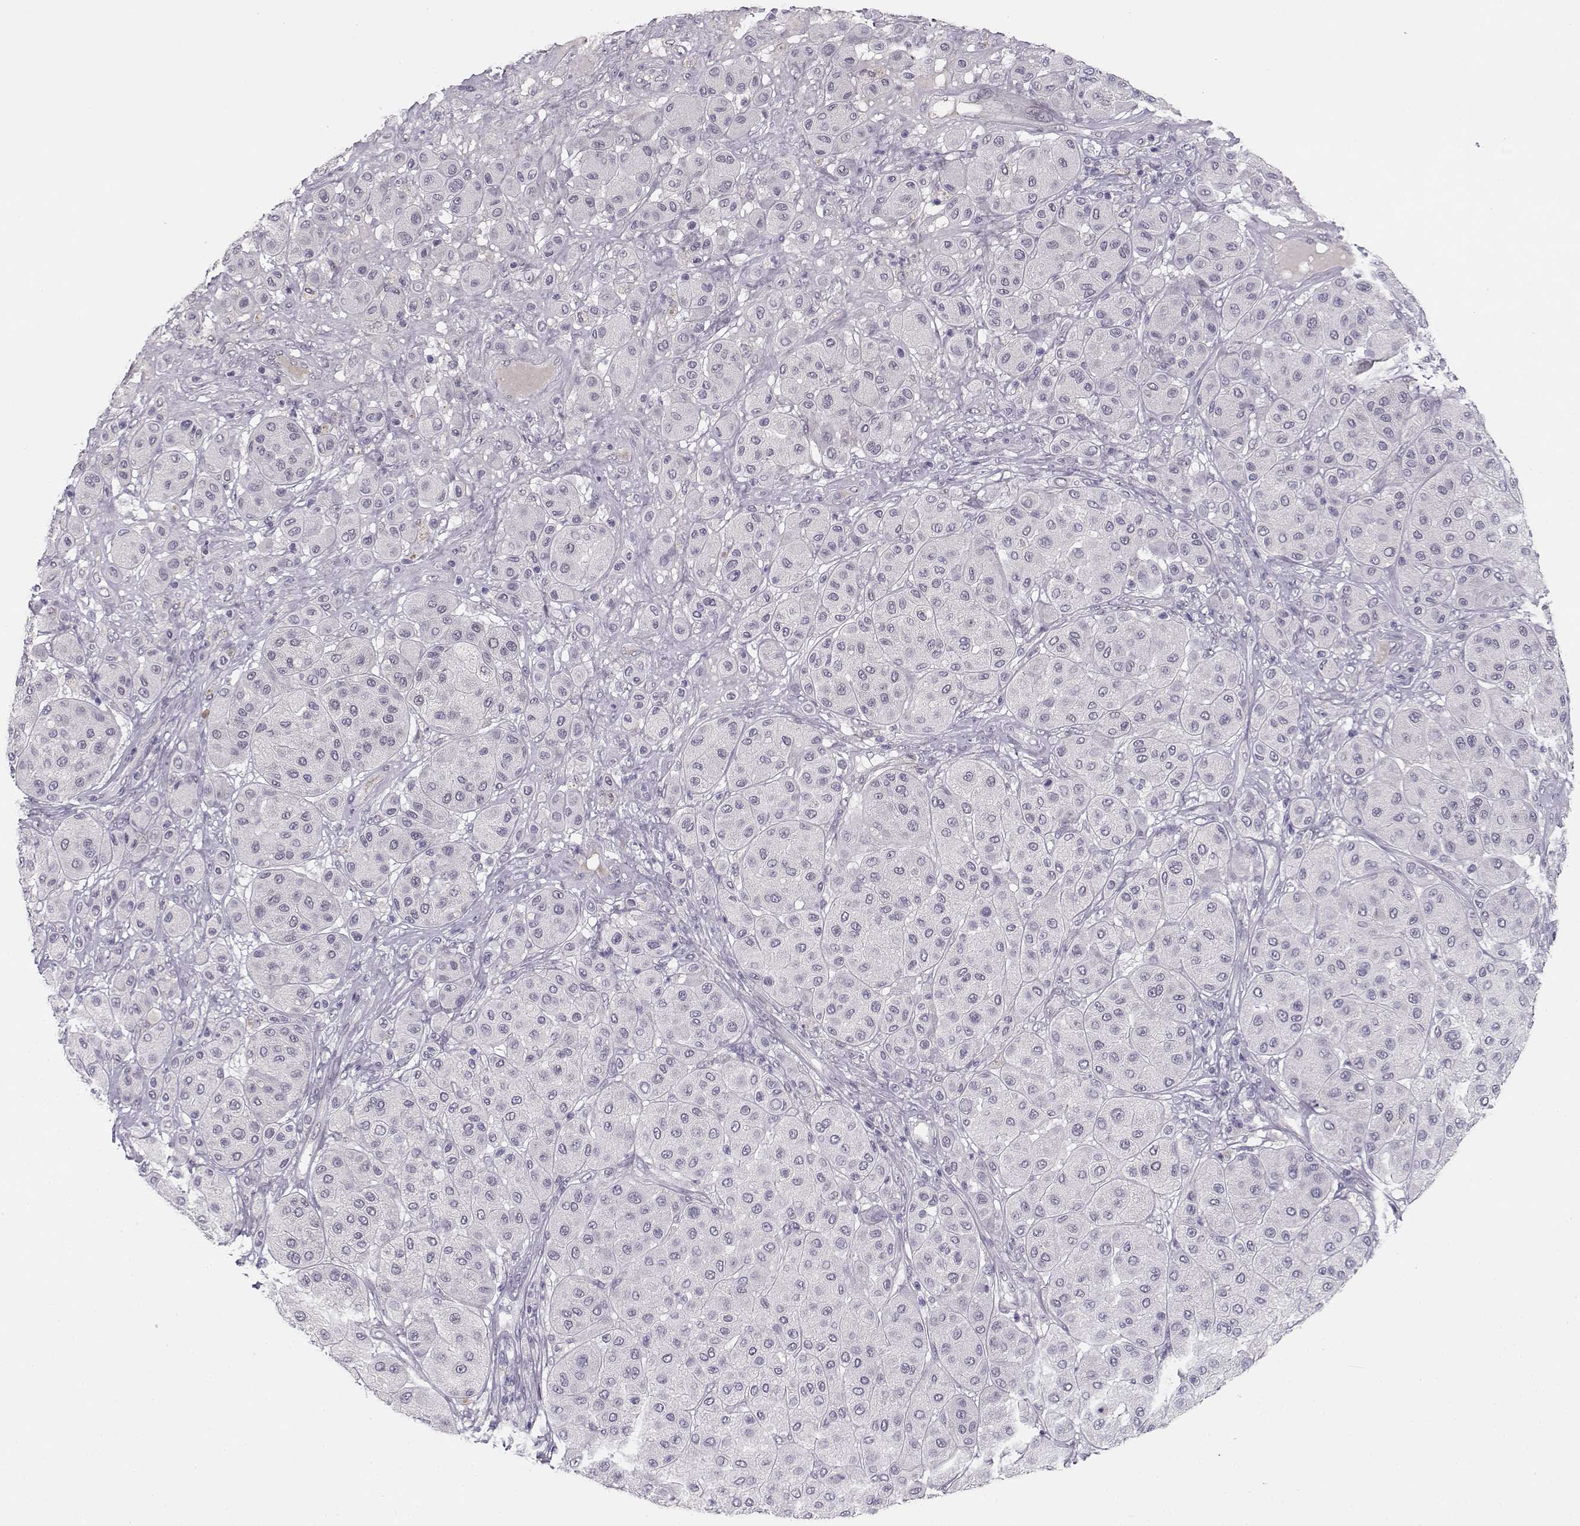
{"staining": {"intensity": "negative", "quantity": "none", "location": "none"}, "tissue": "melanoma", "cell_type": "Tumor cells", "image_type": "cancer", "snomed": [{"axis": "morphology", "description": "Malignant melanoma, Metastatic site"}, {"axis": "topography", "description": "Smooth muscle"}], "caption": "This histopathology image is of malignant melanoma (metastatic site) stained with immunohistochemistry to label a protein in brown with the nuclei are counter-stained blue. There is no positivity in tumor cells.", "gene": "C16orf86", "patient": {"sex": "male", "age": 41}}